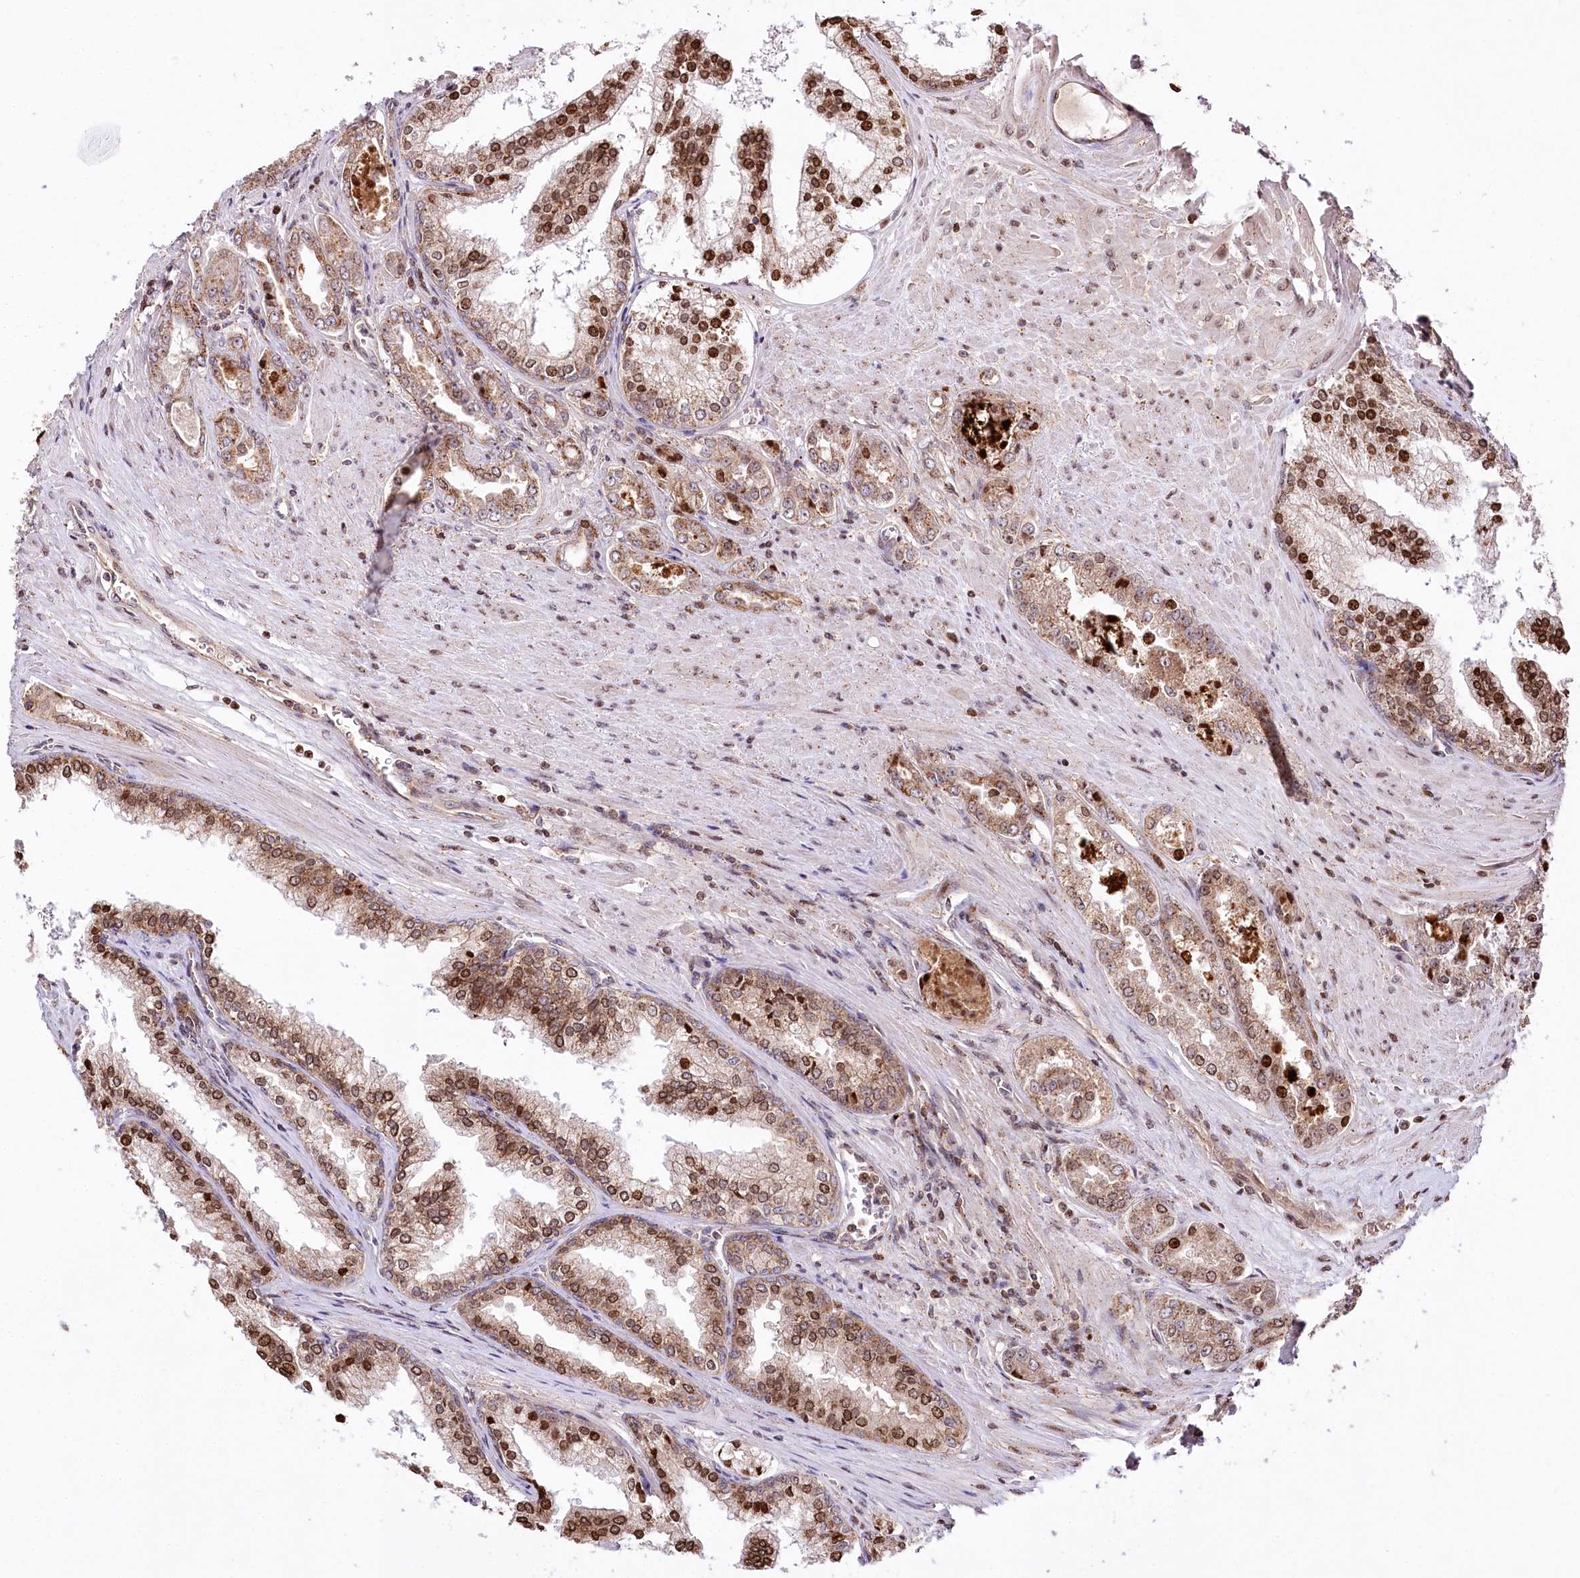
{"staining": {"intensity": "moderate", "quantity": ">75%", "location": "cytoplasmic/membranous,nuclear"}, "tissue": "prostate cancer", "cell_type": "Tumor cells", "image_type": "cancer", "snomed": [{"axis": "morphology", "description": "Adenocarcinoma, High grade"}, {"axis": "topography", "description": "Prostate"}], "caption": "High-power microscopy captured an immunohistochemistry (IHC) photomicrograph of prostate cancer, revealing moderate cytoplasmic/membranous and nuclear staining in approximately >75% of tumor cells.", "gene": "ZFYVE27", "patient": {"sex": "male", "age": 72}}